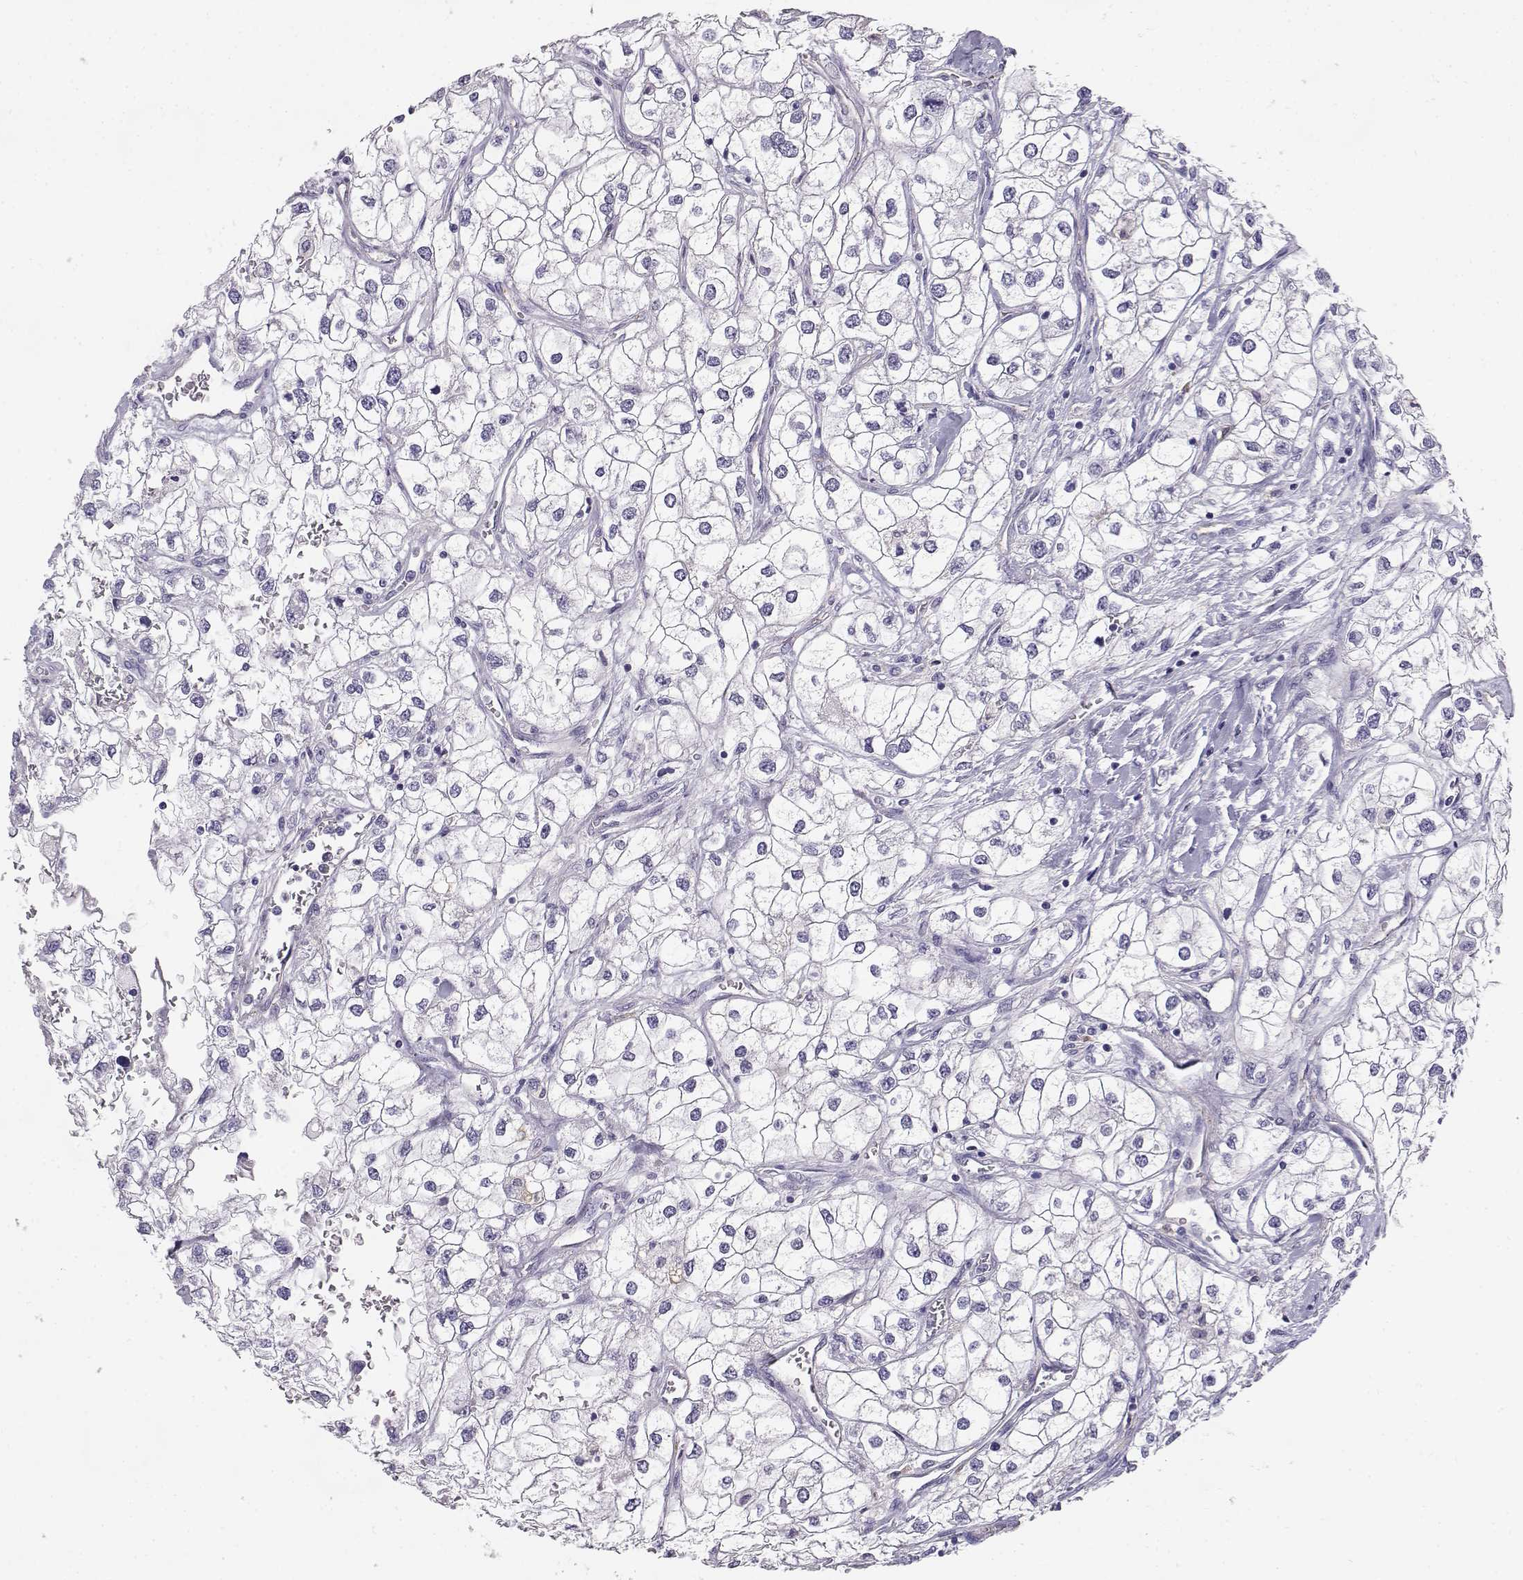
{"staining": {"intensity": "negative", "quantity": "none", "location": "none"}, "tissue": "renal cancer", "cell_type": "Tumor cells", "image_type": "cancer", "snomed": [{"axis": "morphology", "description": "Adenocarcinoma, NOS"}, {"axis": "topography", "description": "Kidney"}], "caption": "Immunohistochemistry (IHC) micrograph of adenocarcinoma (renal) stained for a protein (brown), which demonstrates no staining in tumor cells.", "gene": "ENDOU", "patient": {"sex": "male", "age": 59}}